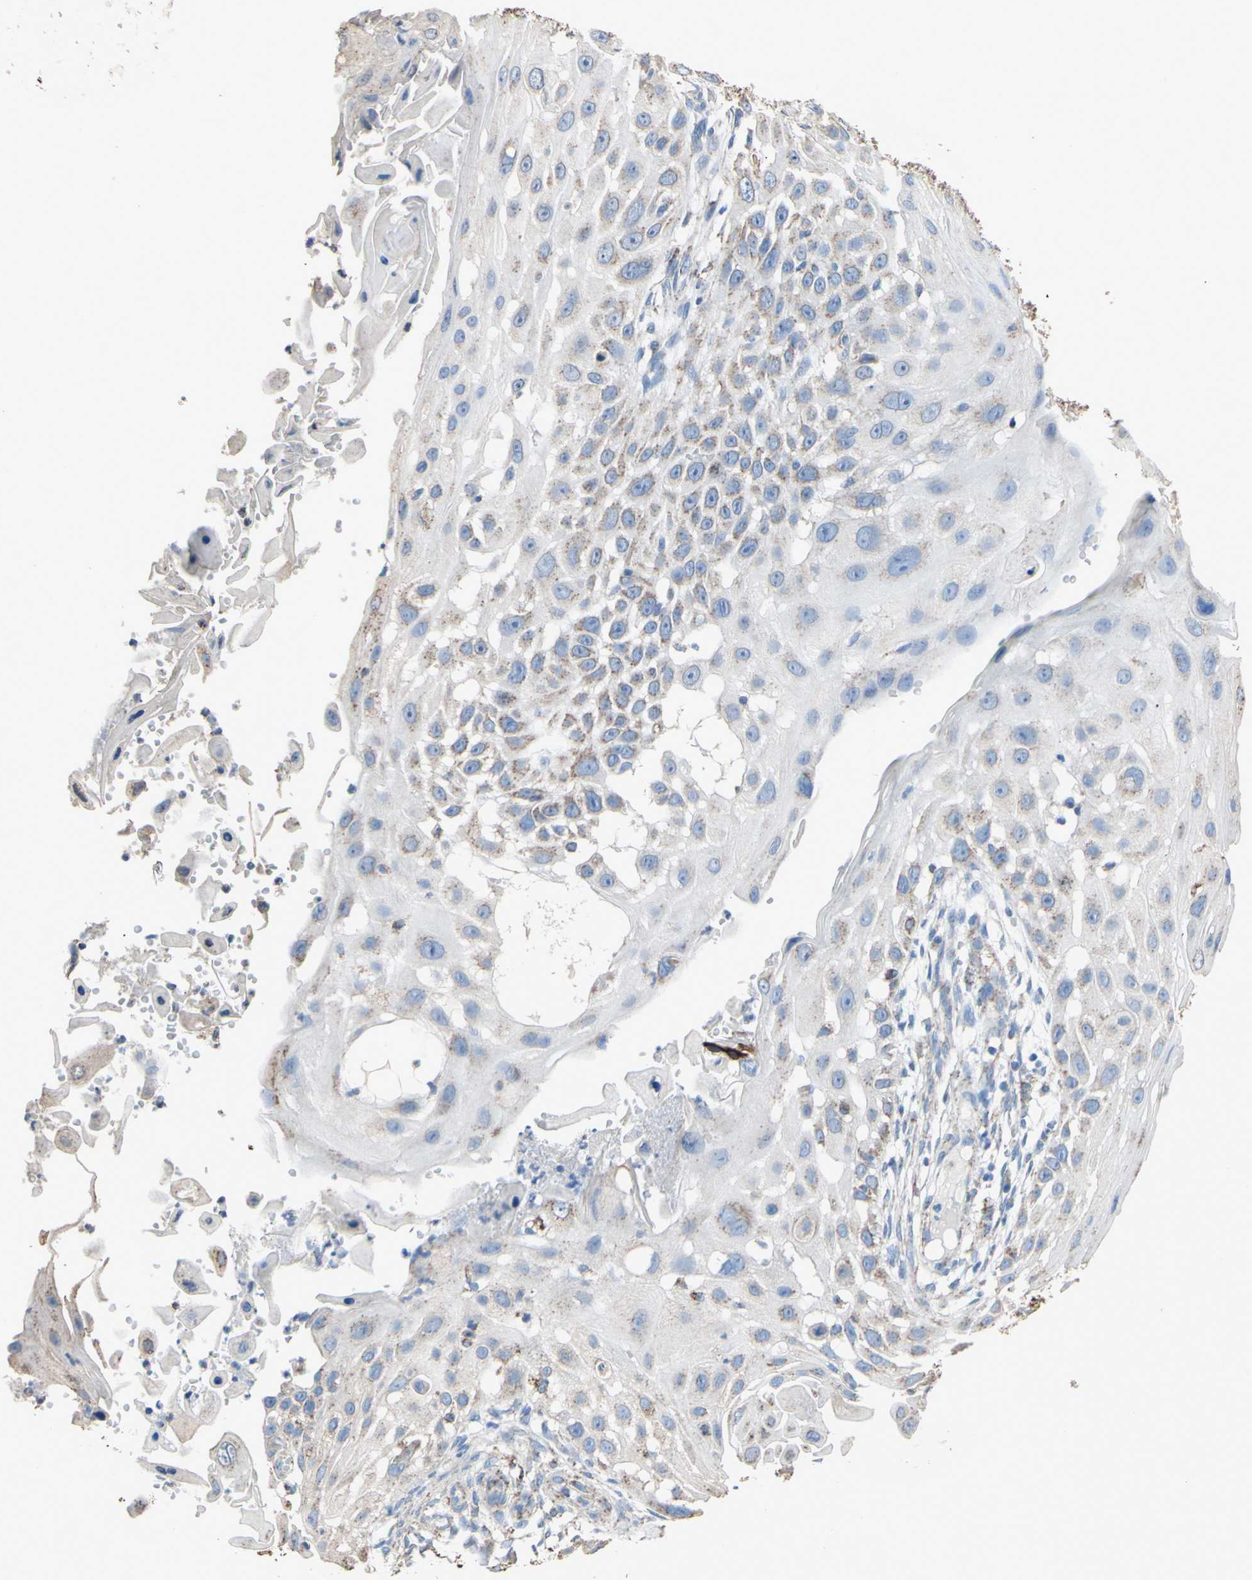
{"staining": {"intensity": "weak", "quantity": "<25%", "location": "cytoplasmic/membranous"}, "tissue": "skin cancer", "cell_type": "Tumor cells", "image_type": "cancer", "snomed": [{"axis": "morphology", "description": "Squamous cell carcinoma, NOS"}, {"axis": "topography", "description": "Skin"}], "caption": "Tumor cells are negative for protein expression in human skin cancer (squamous cell carcinoma).", "gene": "CMKLR2", "patient": {"sex": "female", "age": 44}}